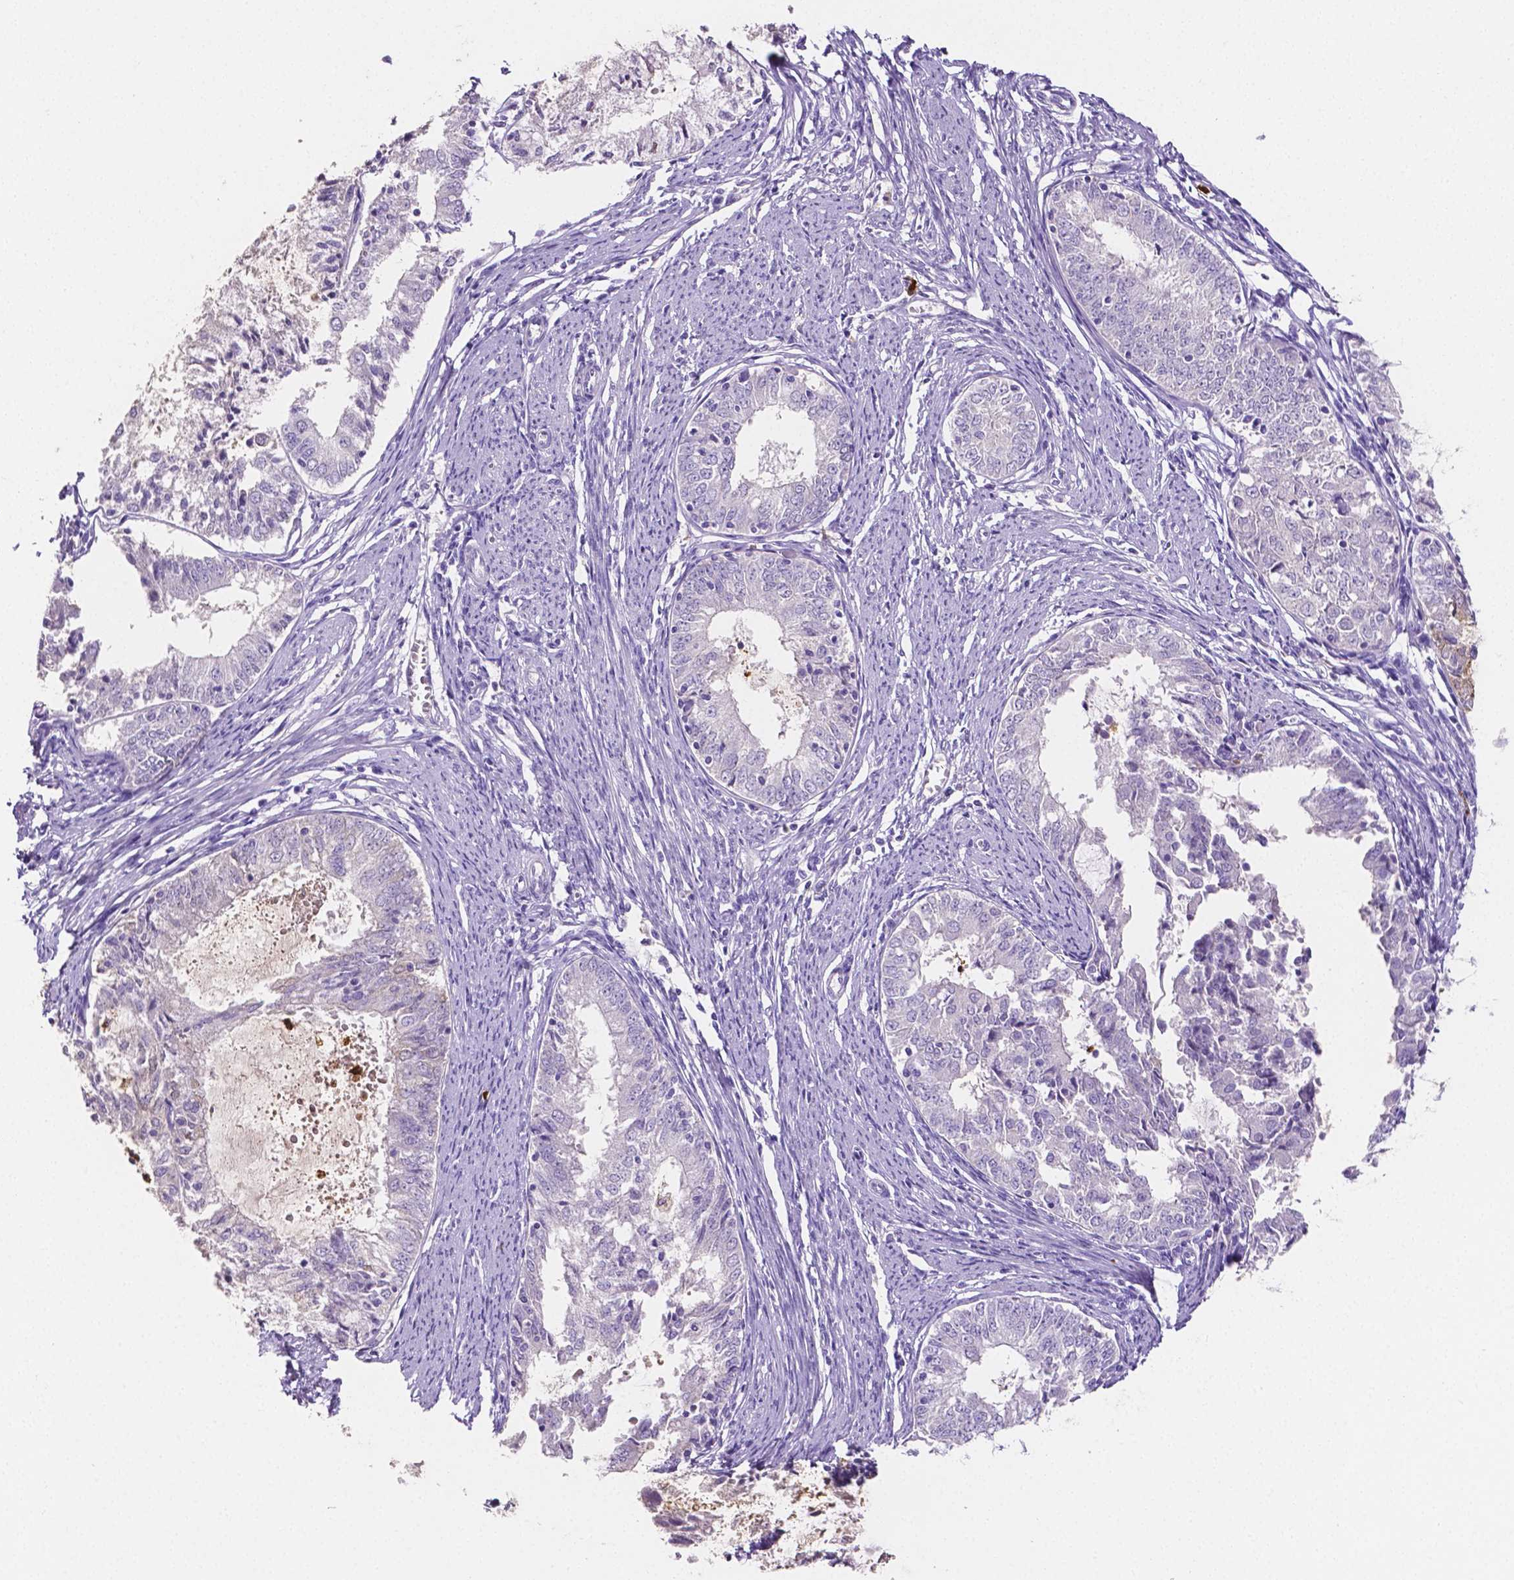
{"staining": {"intensity": "negative", "quantity": "none", "location": "none"}, "tissue": "endometrial cancer", "cell_type": "Tumor cells", "image_type": "cancer", "snomed": [{"axis": "morphology", "description": "Adenocarcinoma, NOS"}, {"axis": "topography", "description": "Endometrium"}], "caption": "A high-resolution photomicrograph shows immunohistochemistry staining of endometrial cancer (adenocarcinoma), which shows no significant positivity in tumor cells.", "gene": "MMP9", "patient": {"sex": "female", "age": 57}}